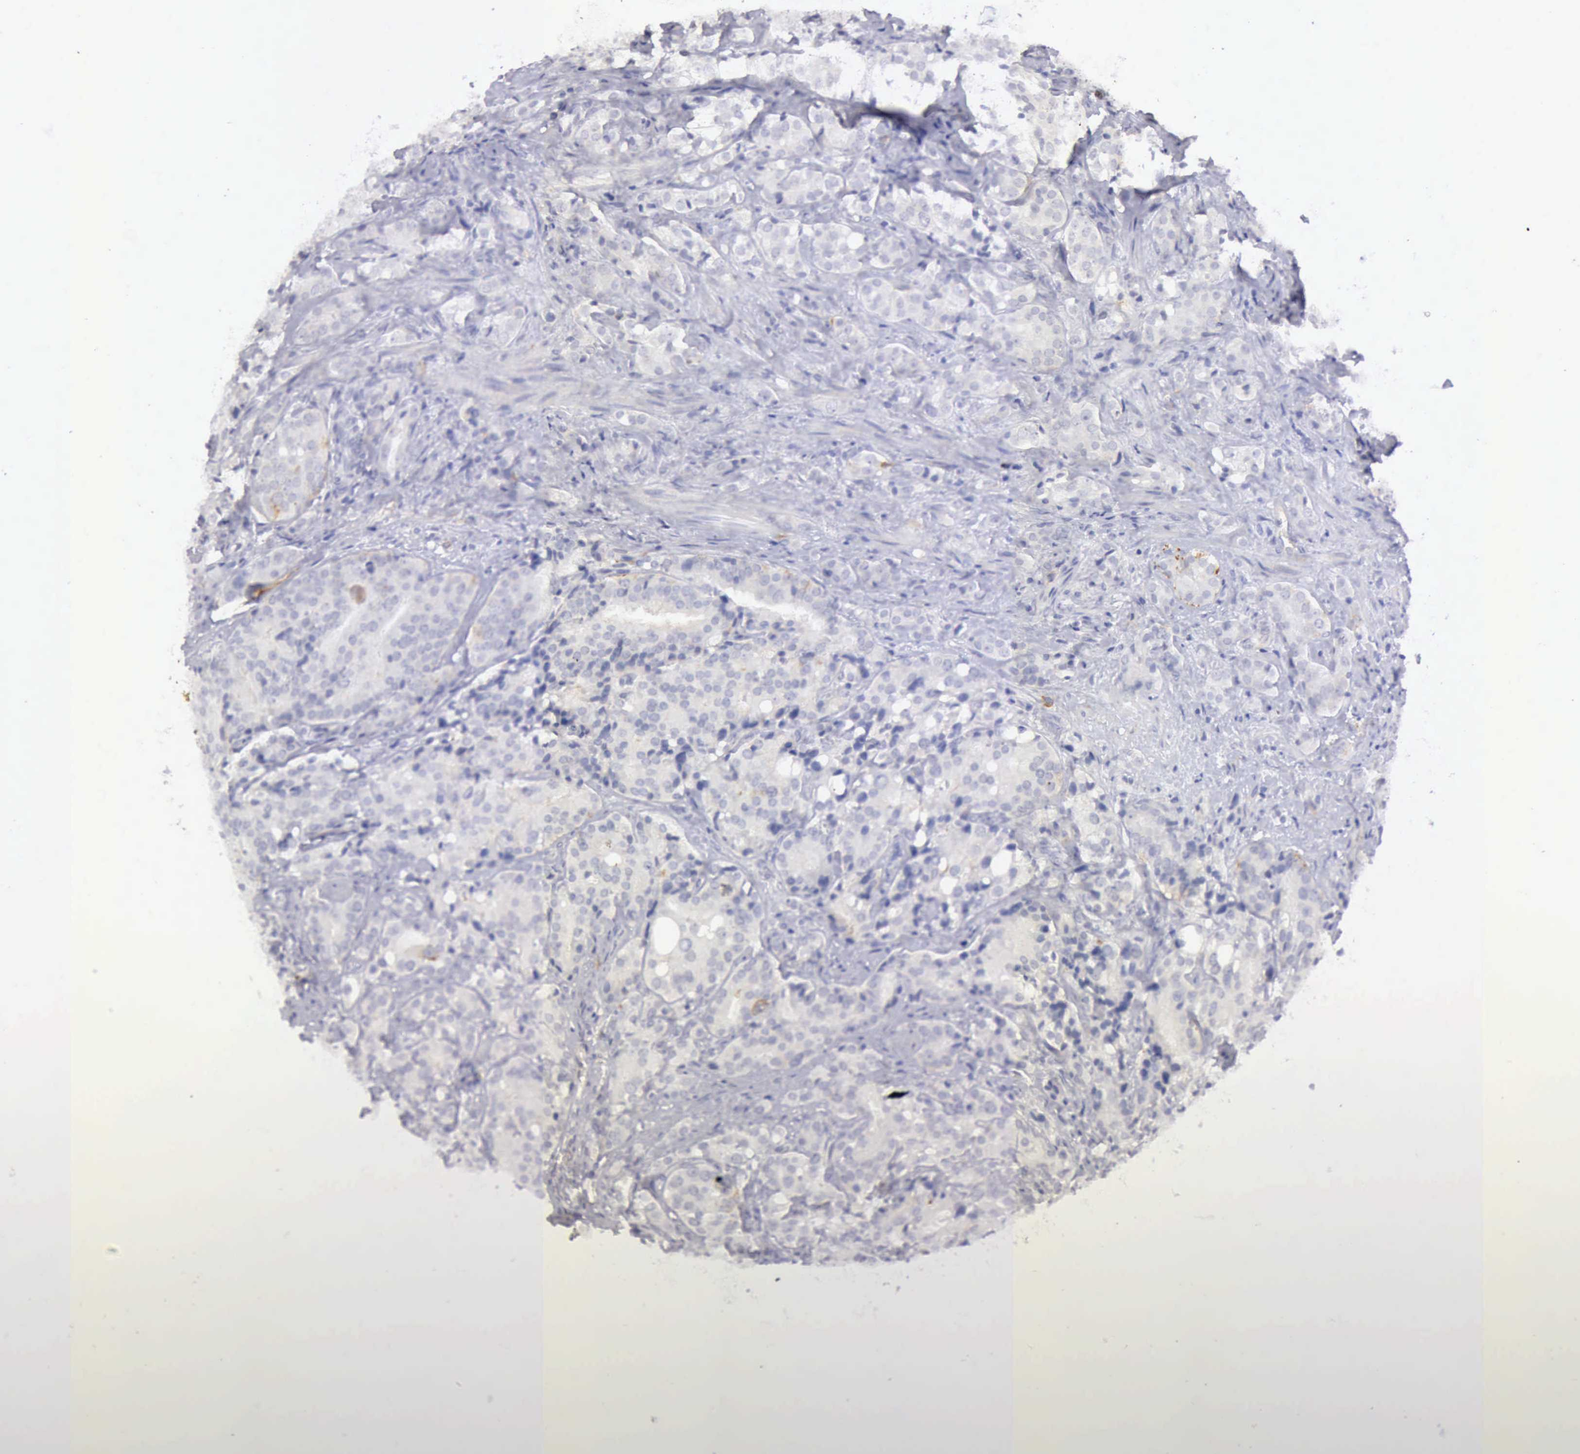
{"staining": {"intensity": "negative", "quantity": "none", "location": "none"}, "tissue": "prostate cancer", "cell_type": "Tumor cells", "image_type": "cancer", "snomed": [{"axis": "morphology", "description": "Adenocarcinoma, High grade"}, {"axis": "topography", "description": "Prostate"}], "caption": "Photomicrograph shows no protein positivity in tumor cells of adenocarcinoma (high-grade) (prostate) tissue.", "gene": "TFRC", "patient": {"sex": "male", "age": 68}}